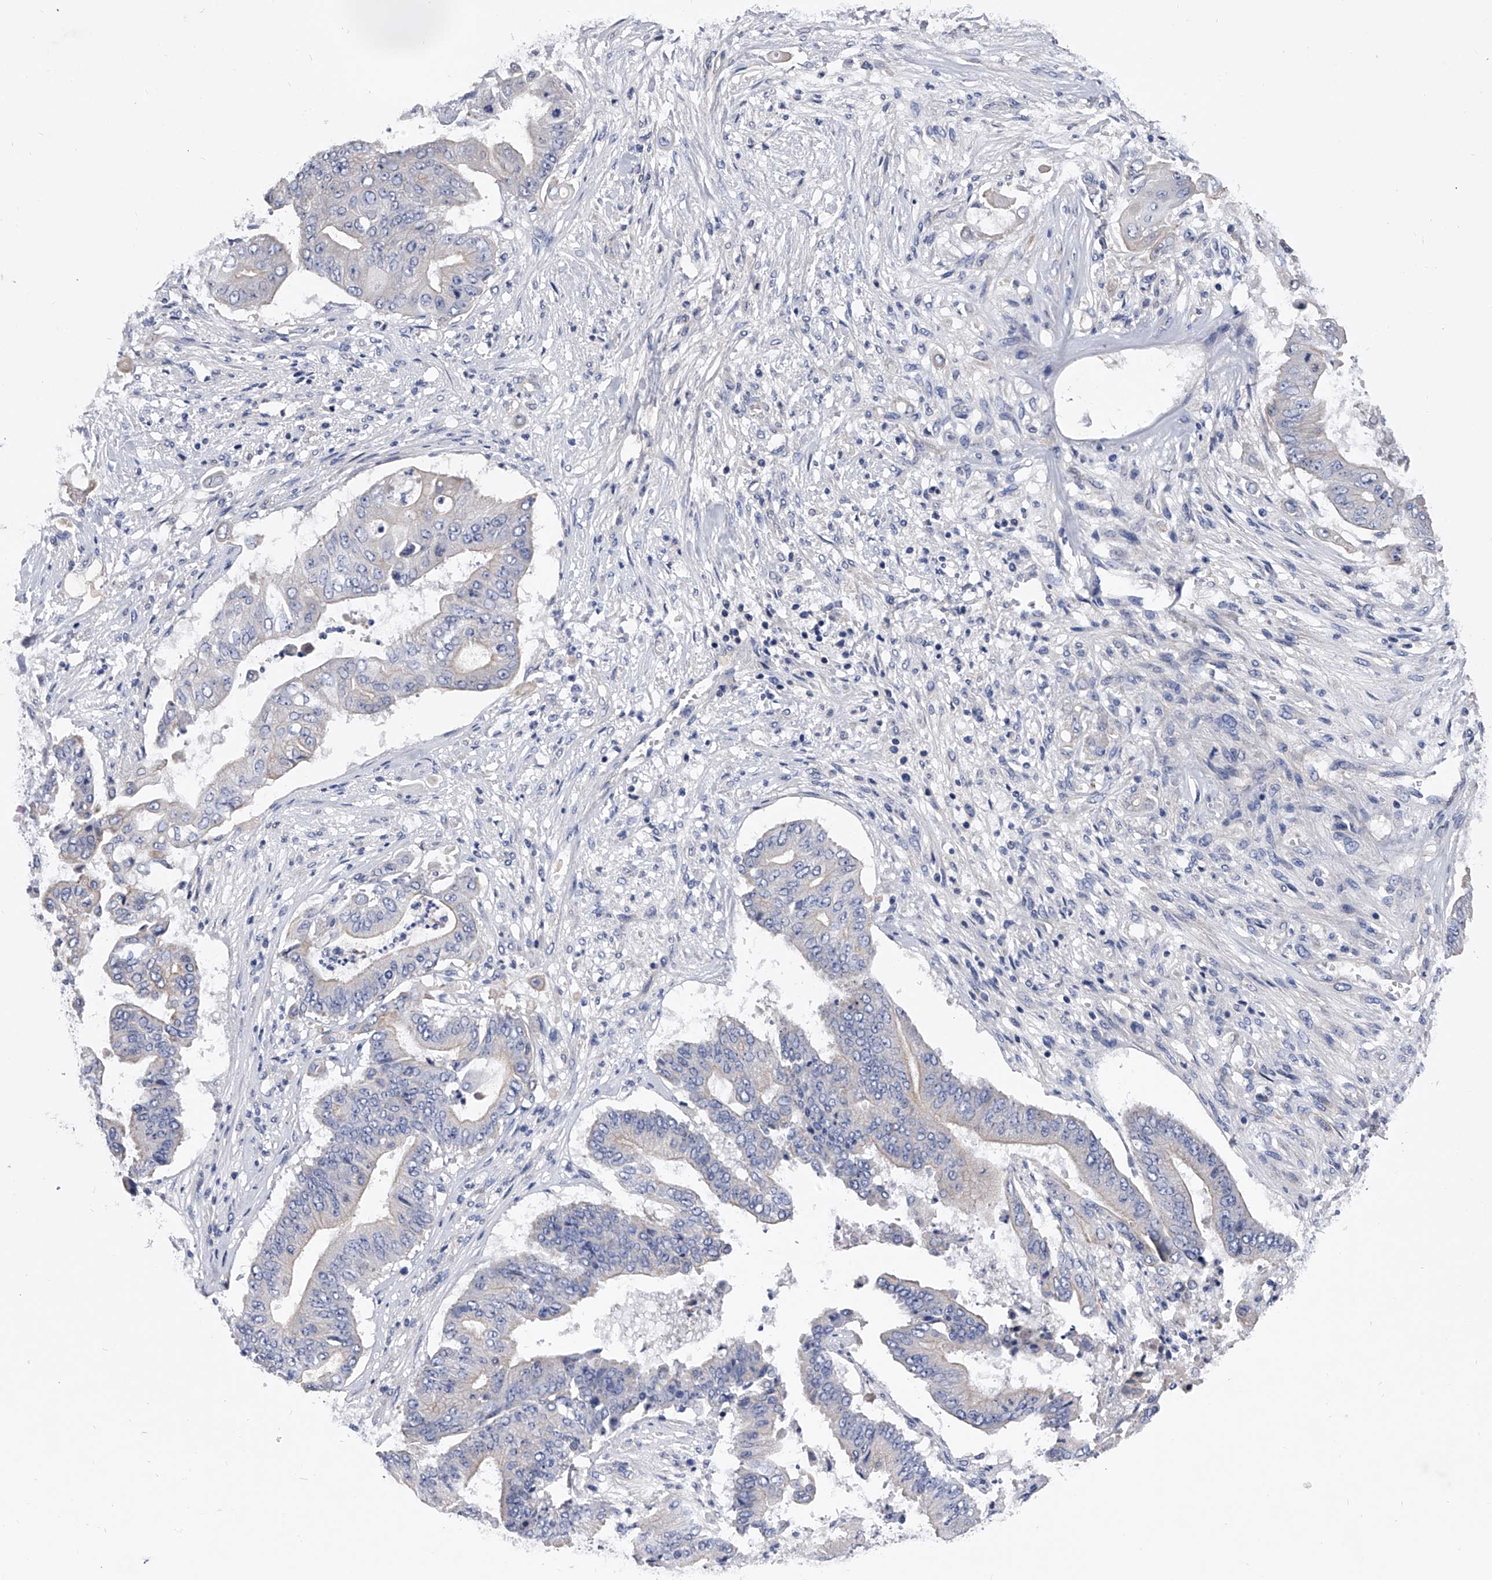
{"staining": {"intensity": "negative", "quantity": "none", "location": "none"}, "tissue": "pancreatic cancer", "cell_type": "Tumor cells", "image_type": "cancer", "snomed": [{"axis": "morphology", "description": "Adenocarcinoma, NOS"}, {"axis": "topography", "description": "Pancreas"}], "caption": "Protein analysis of pancreatic cancer (adenocarcinoma) shows no significant expression in tumor cells.", "gene": "EFCAB7", "patient": {"sex": "female", "age": 77}}